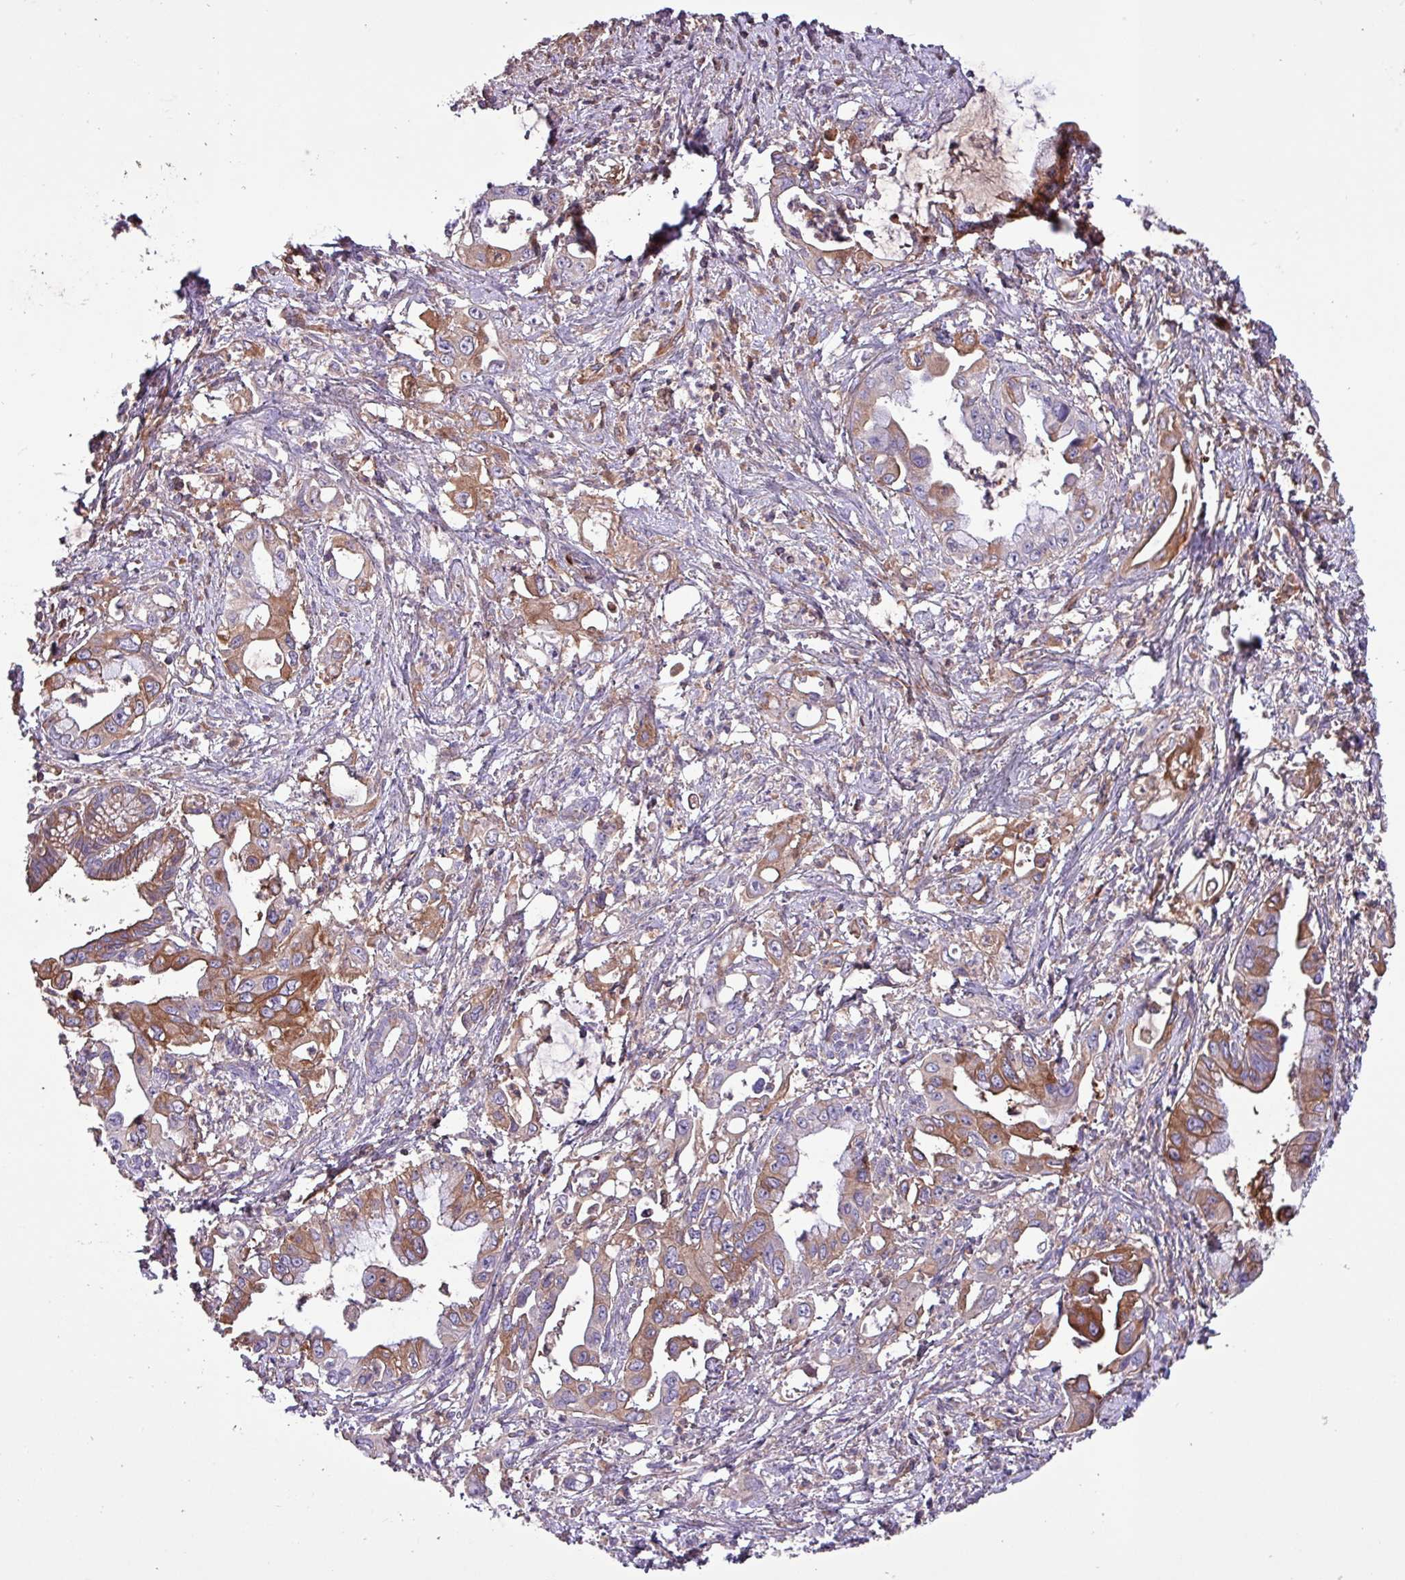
{"staining": {"intensity": "moderate", "quantity": ">75%", "location": "cytoplasmic/membranous"}, "tissue": "pancreatic cancer", "cell_type": "Tumor cells", "image_type": "cancer", "snomed": [{"axis": "morphology", "description": "Adenocarcinoma, NOS"}, {"axis": "topography", "description": "Pancreas"}], "caption": "Human pancreatic cancer stained with a brown dye exhibits moderate cytoplasmic/membranous positive staining in approximately >75% of tumor cells.", "gene": "HP", "patient": {"sex": "male", "age": 61}}